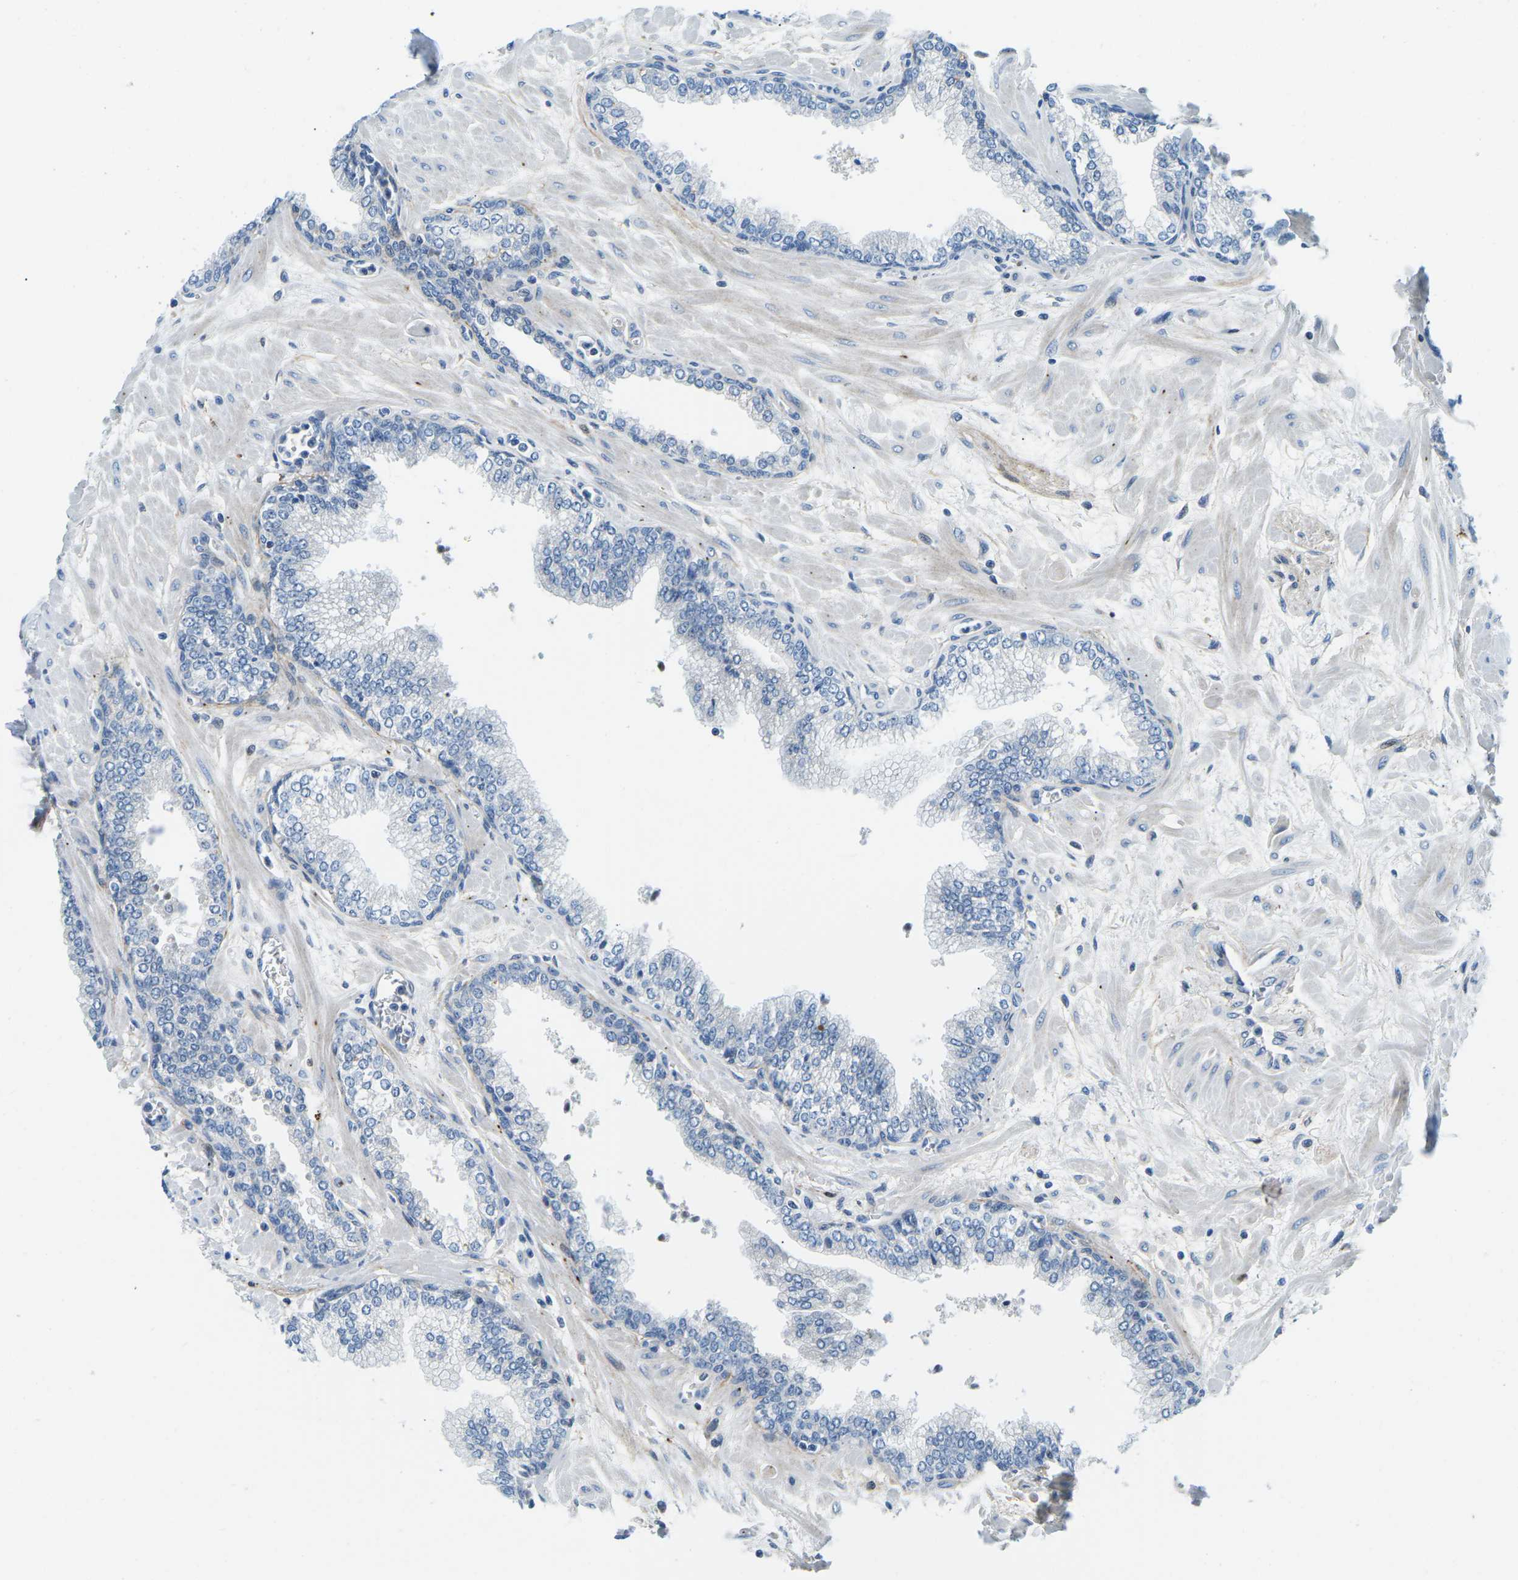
{"staining": {"intensity": "strong", "quantity": "<25%", "location": "cytoplasmic/membranous"}, "tissue": "prostate", "cell_type": "Glandular cells", "image_type": "normal", "snomed": [{"axis": "morphology", "description": "Normal tissue, NOS"}, {"axis": "morphology", "description": "Urothelial carcinoma, Low grade"}, {"axis": "topography", "description": "Urinary bladder"}, {"axis": "topography", "description": "Prostate"}], "caption": "Human prostate stained with a brown dye exhibits strong cytoplasmic/membranous positive expression in approximately <25% of glandular cells.", "gene": "CFB", "patient": {"sex": "male", "age": 60}}